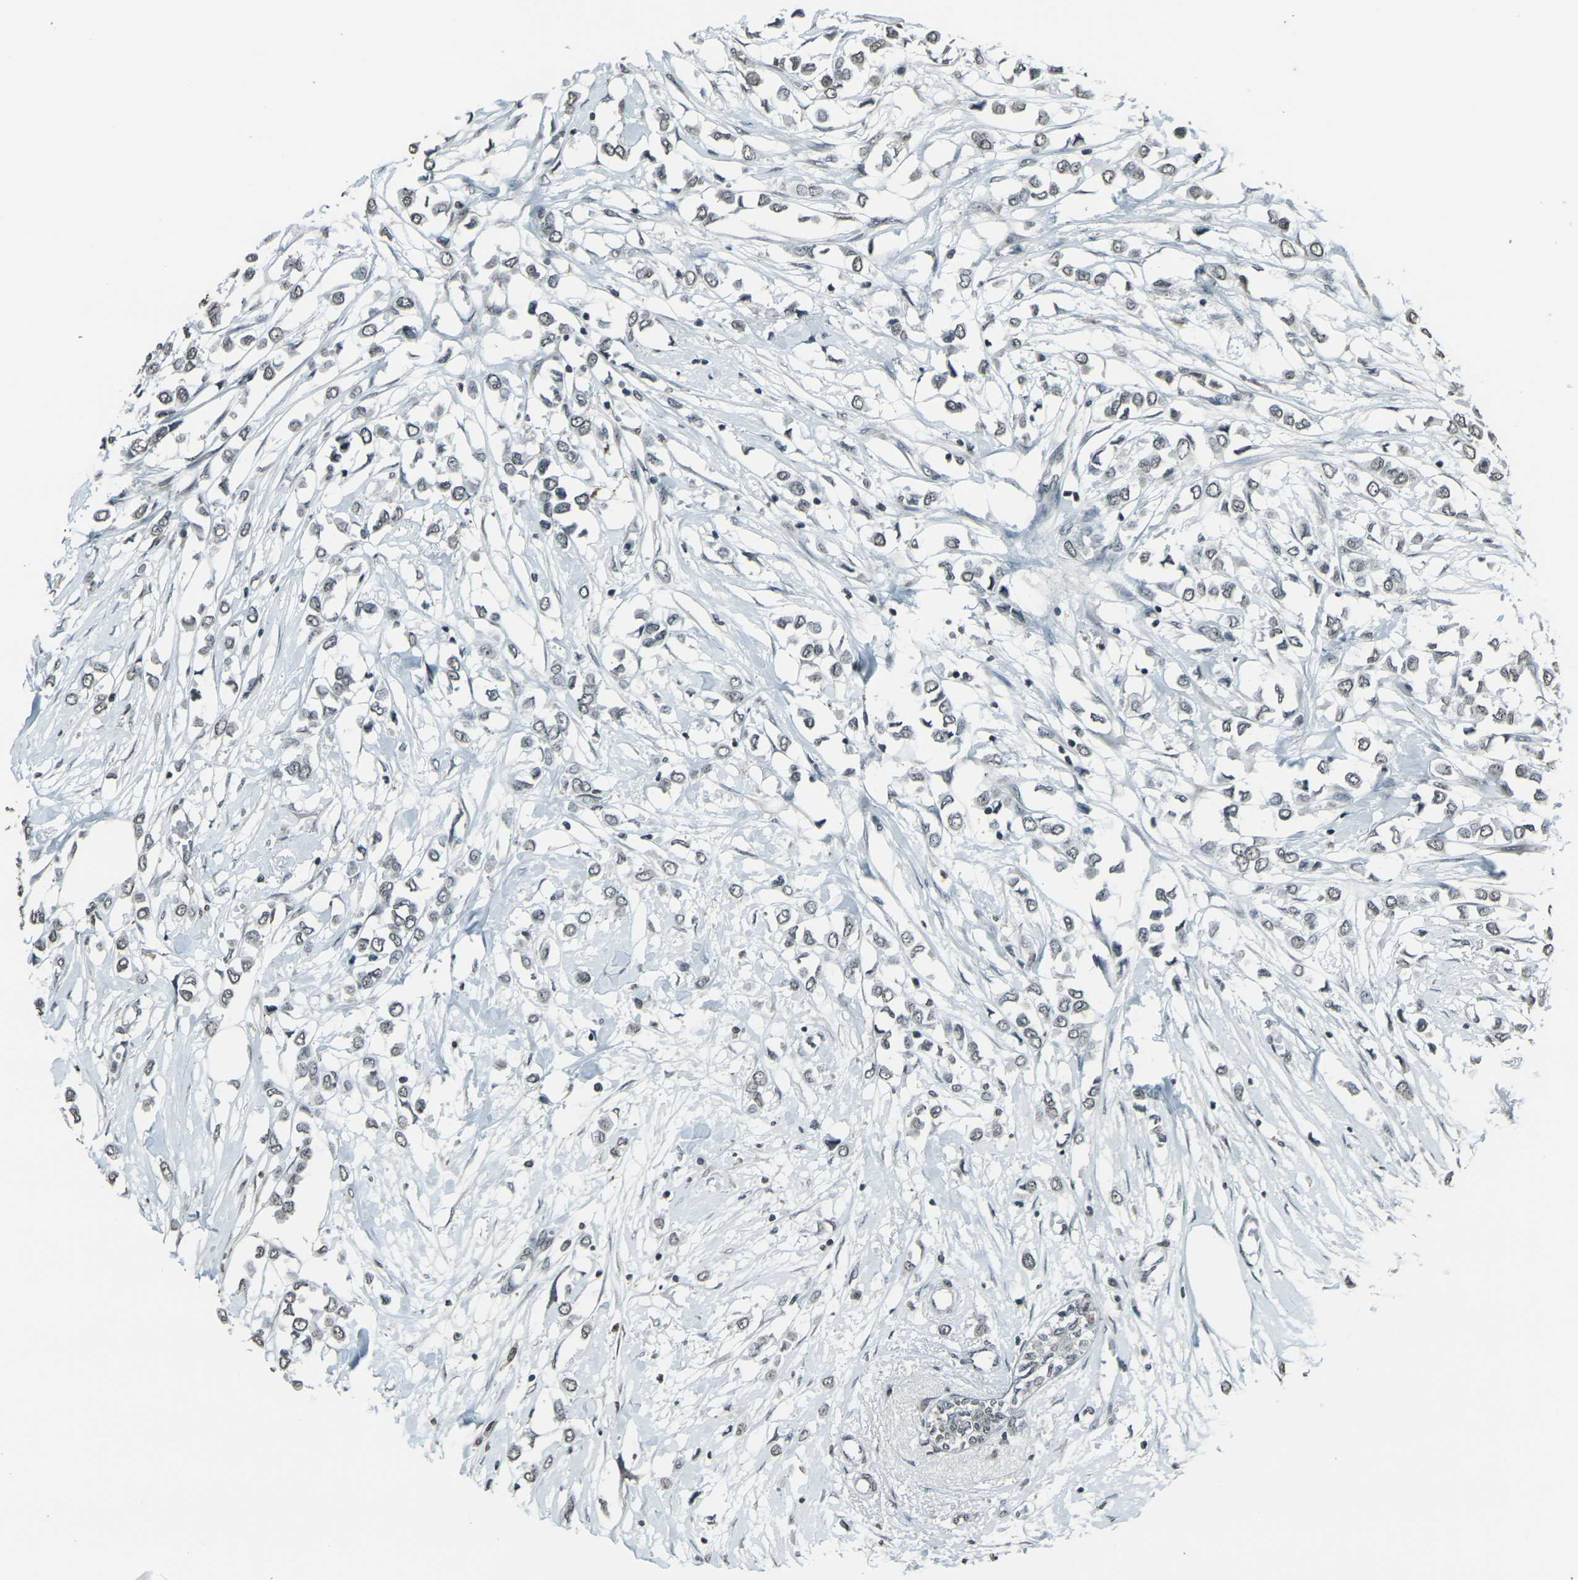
{"staining": {"intensity": "weak", "quantity": ">75%", "location": "nuclear"}, "tissue": "breast cancer", "cell_type": "Tumor cells", "image_type": "cancer", "snomed": [{"axis": "morphology", "description": "Lobular carcinoma"}, {"axis": "topography", "description": "Breast"}], "caption": "Immunohistochemistry (IHC) histopathology image of neoplastic tissue: human breast cancer stained using immunohistochemistry exhibits low levels of weak protein expression localized specifically in the nuclear of tumor cells, appearing as a nuclear brown color.", "gene": "PRPF8", "patient": {"sex": "female", "age": 51}}